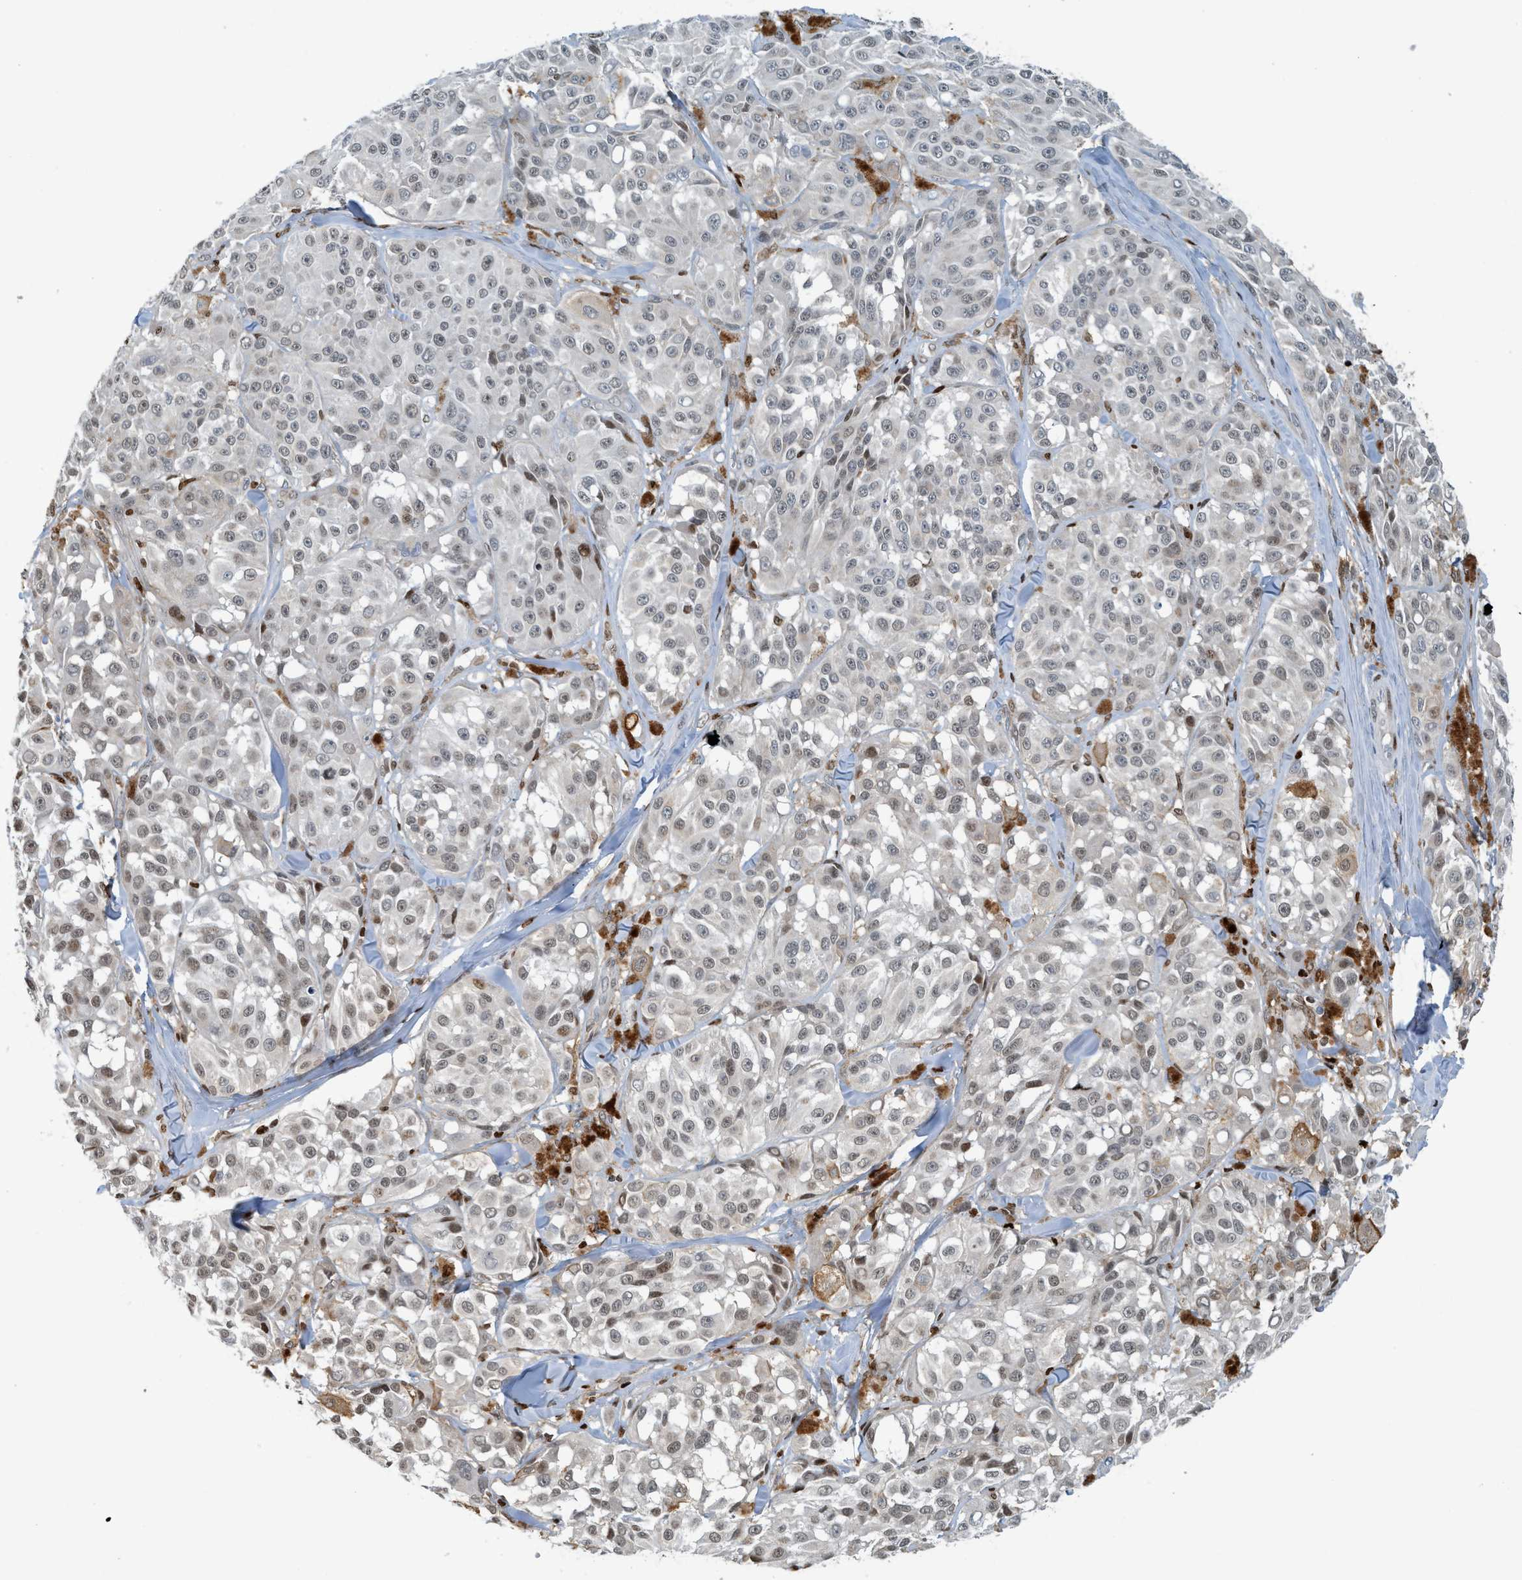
{"staining": {"intensity": "weak", "quantity": "<25%", "location": "nuclear"}, "tissue": "melanoma", "cell_type": "Tumor cells", "image_type": "cancer", "snomed": [{"axis": "morphology", "description": "Malignant melanoma, NOS"}, {"axis": "topography", "description": "Skin"}], "caption": "Tumor cells show no significant expression in melanoma.", "gene": "SH3D19", "patient": {"sex": "male", "age": 84}}